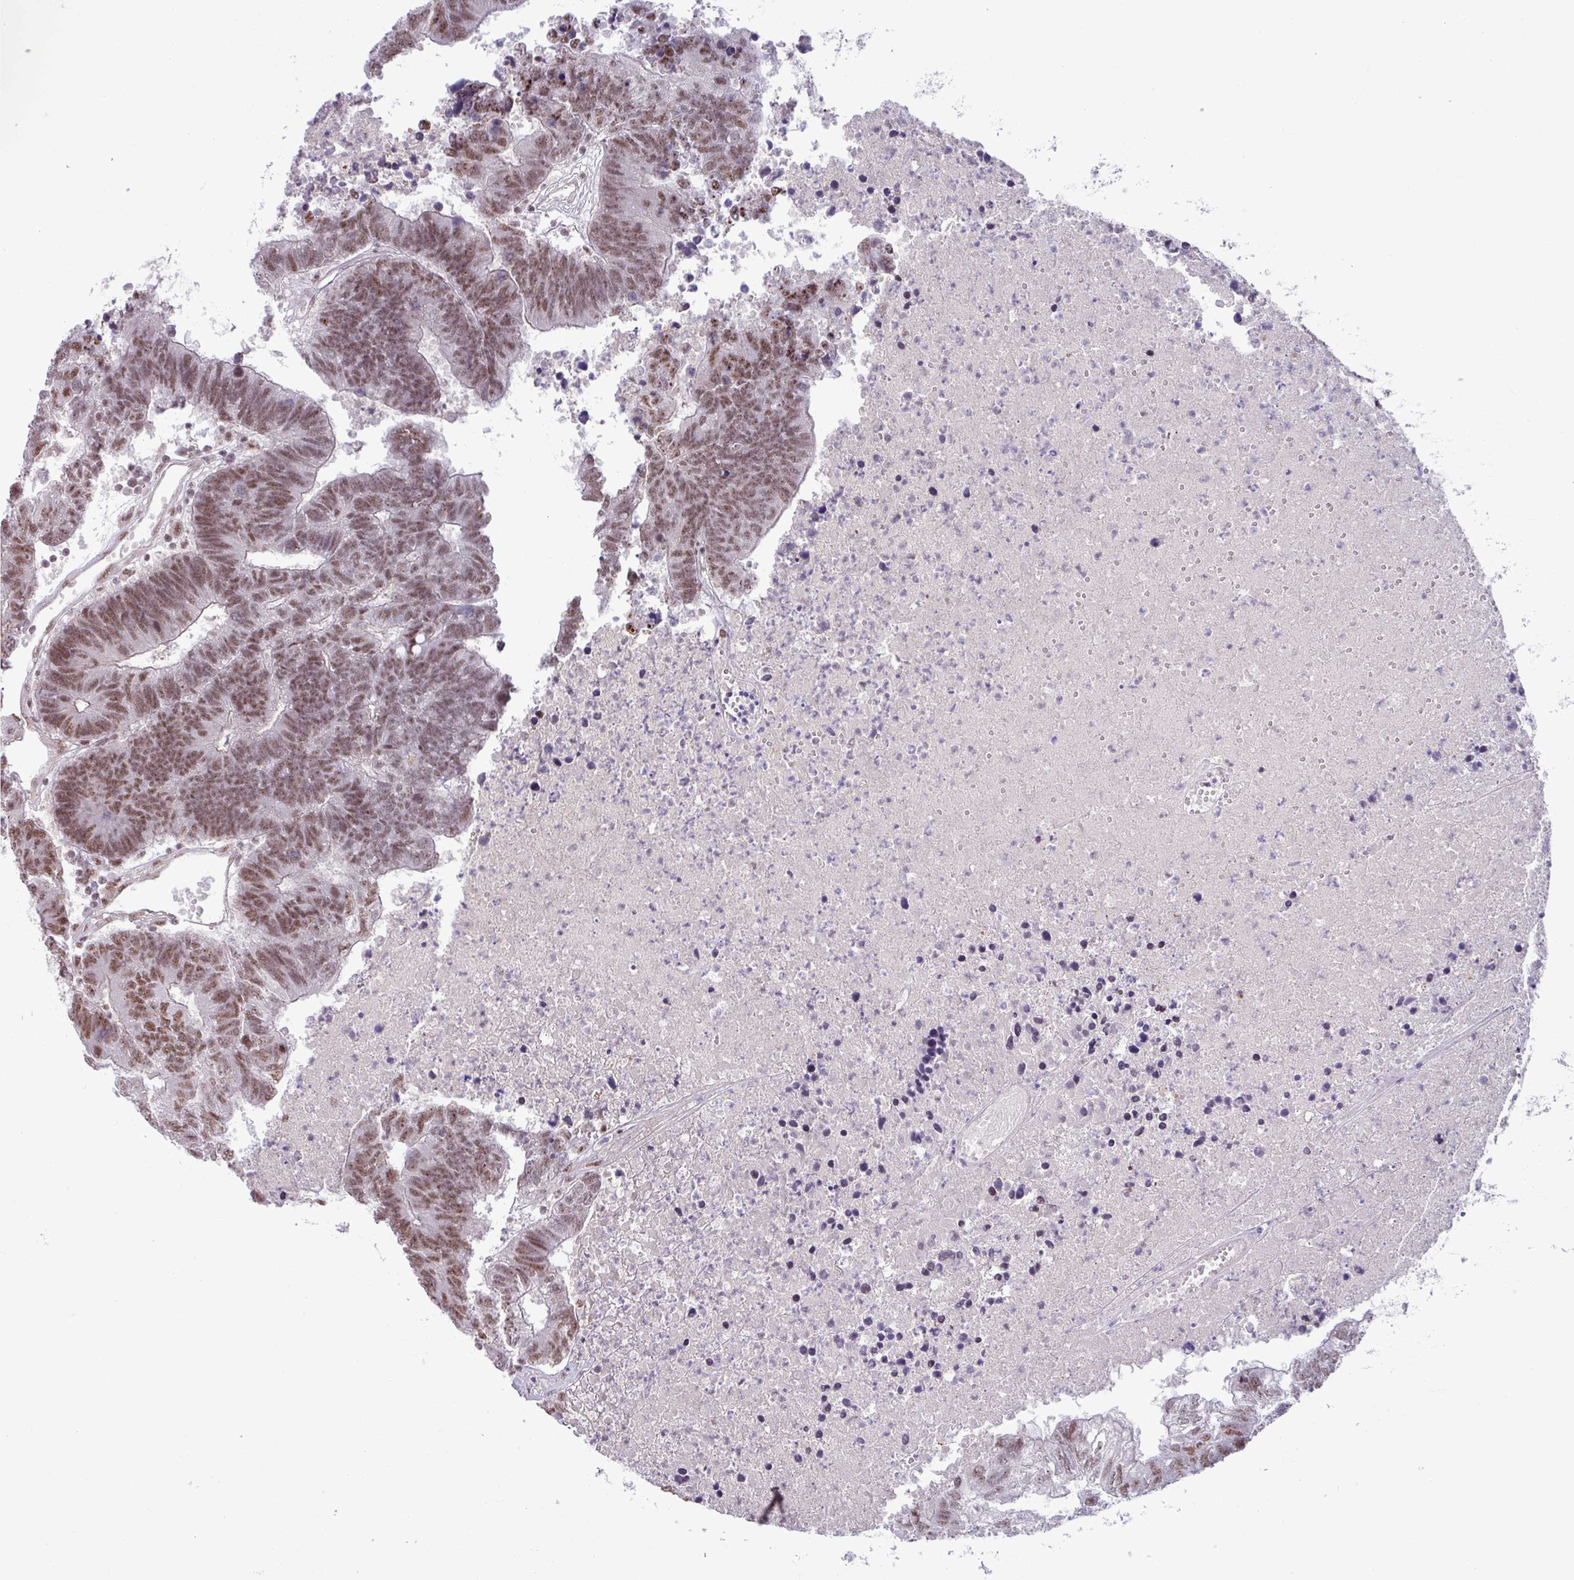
{"staining": {"intensity": "moderate", "quantity": ">75%", "location": "nuclear"}, "tissue": "colorectal cancer", "cell_type": "Tumor cells", "image_type": "cancer", "snomed": [{"axis": "morphology", "description": "Adenocarcinoma, NOS"}, {"axis": "topography", "description": "Colon"}], "caption": "Adenocarcinoma (colorectal) stained for a protein reveals moderate nuclear positivity in tumor cells.", "gene": "PTPN20", "patient": {"sex": "female", "age": 48}}